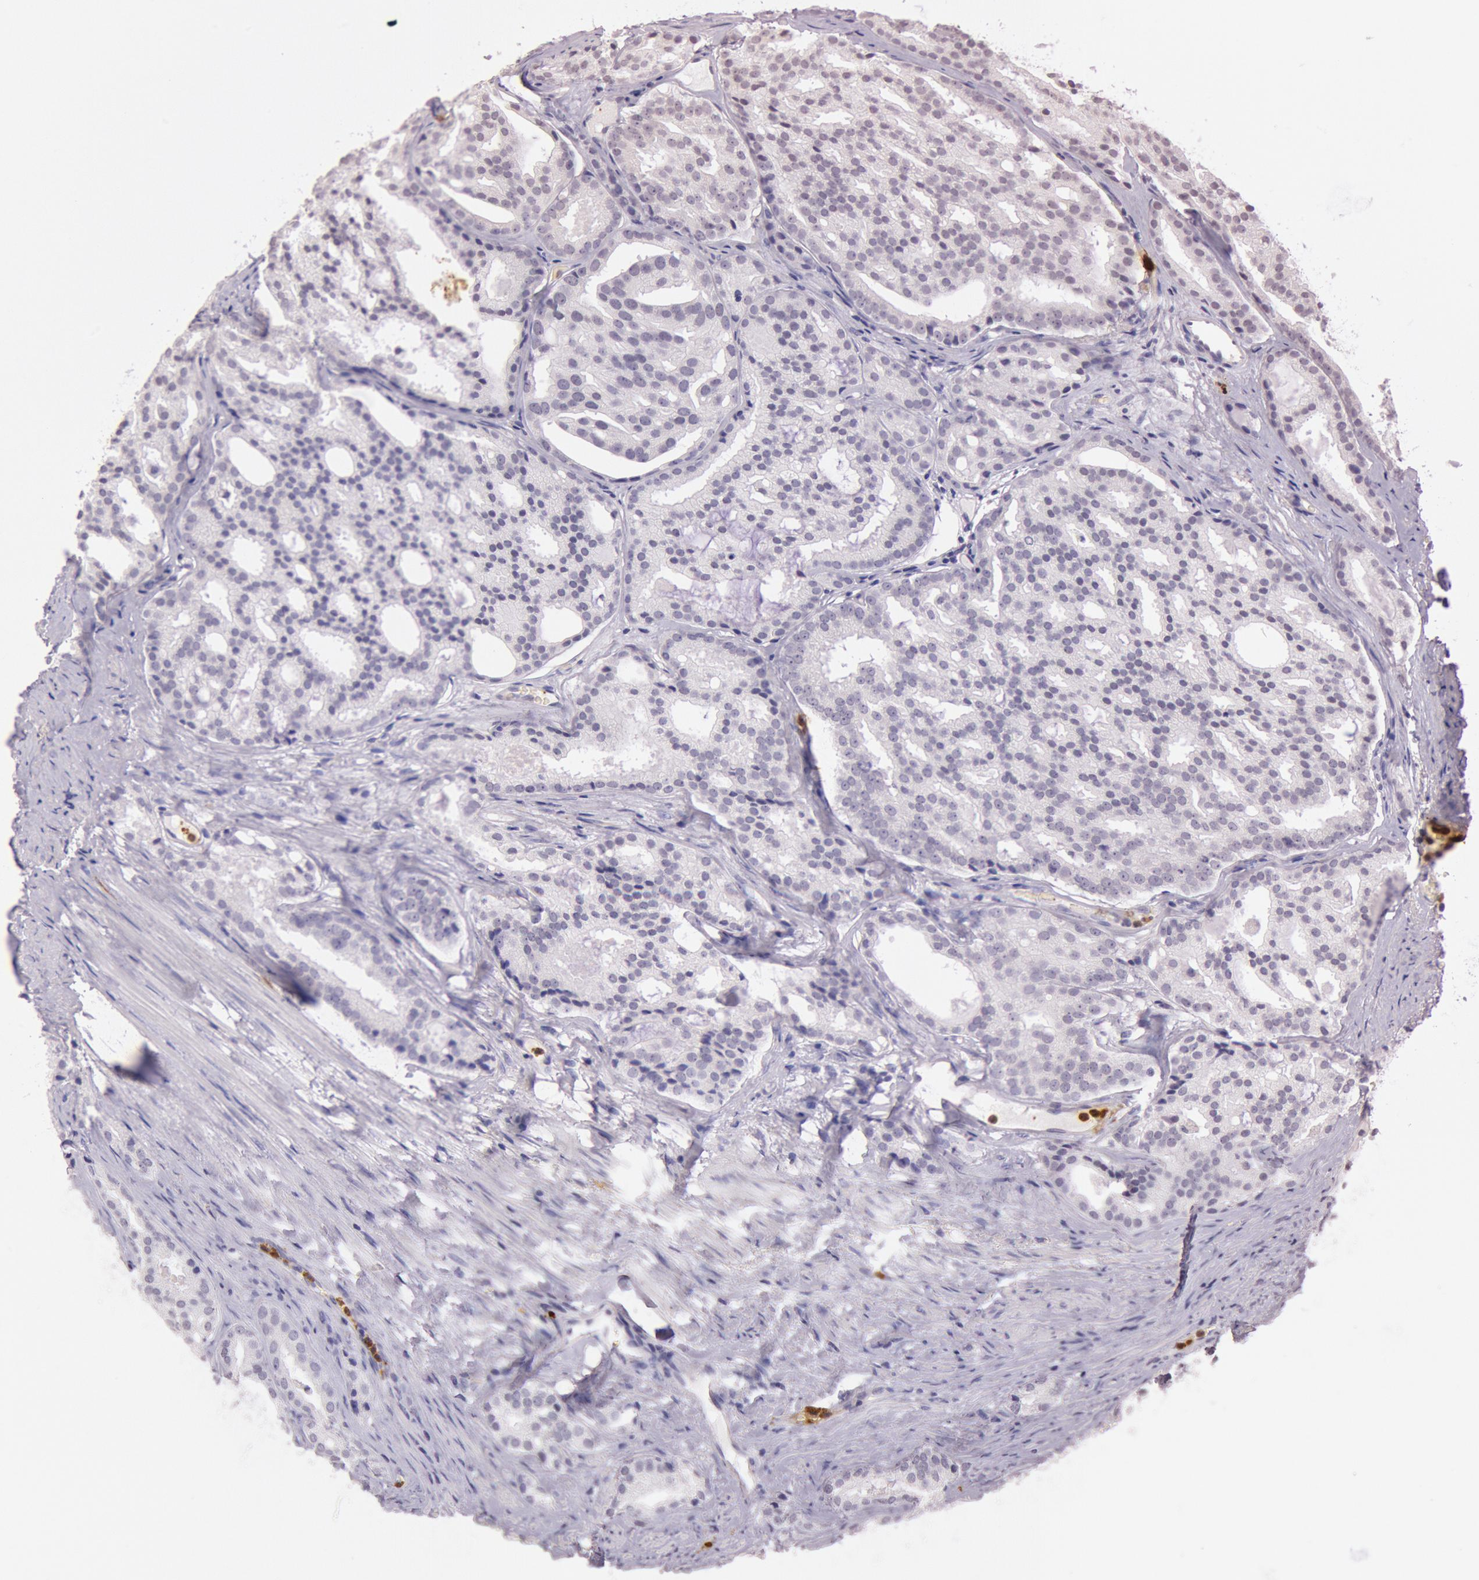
{"staining": {"intensity": "negative", "quantity": "none", "location": "none"}, "tissue": "prostate cancer", "cell_type": "Tumor cells", "image_type": "cancer", "snomed": [{"axis": "morphology", "description": "Adenocarcinoma, High grade"}, {"axis": "topography", "description": "Prostate"}], "caption": "This is an immunohistochemistry image of human prostate high-grade adenocarcinoma. There is no expression in tumor cells.", "gene": "KDM6A", "patient": {"sex": "male", "age": 64}}